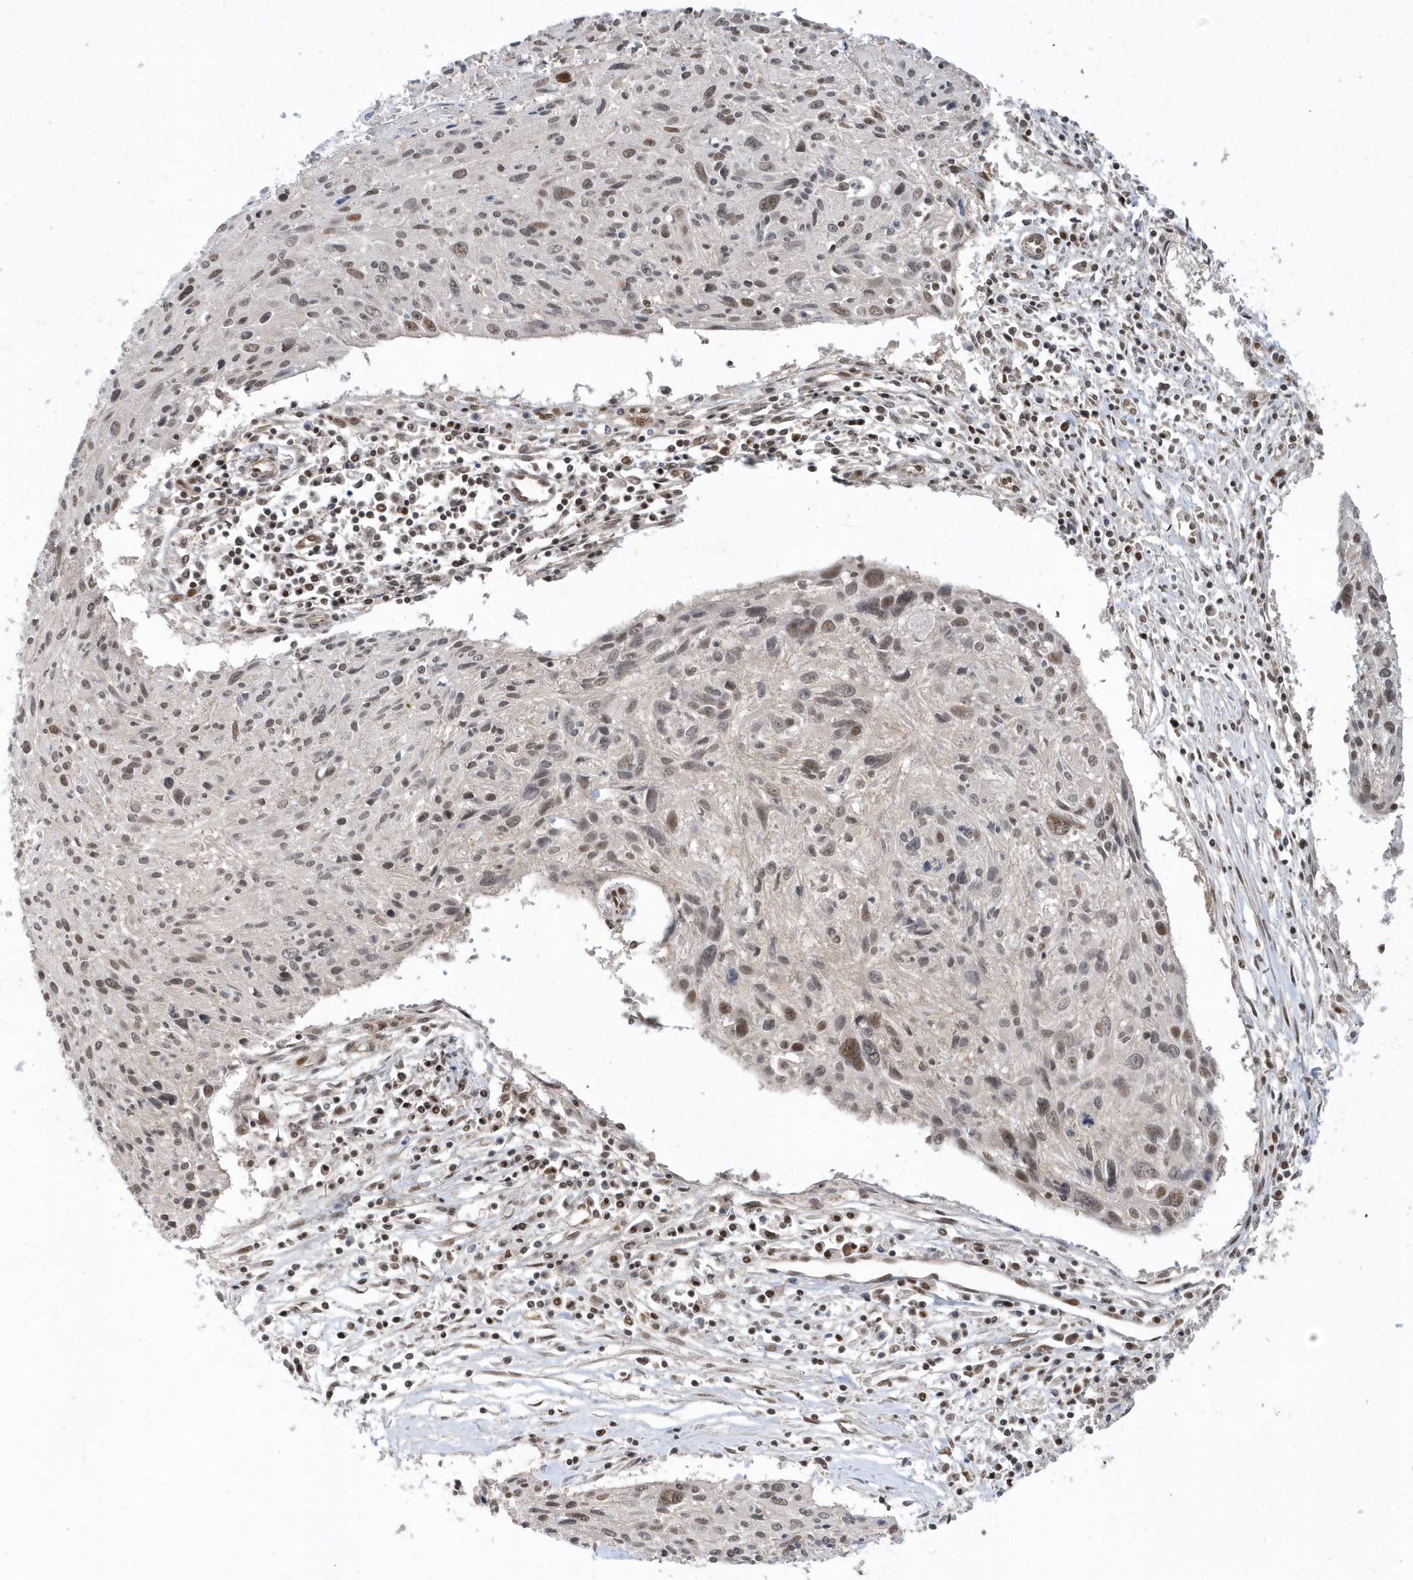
{"staining": {"intensity": "moderate", "quantity": "25%-75%", "location": "nuclear"}, "tissue": "cervical cancer", "cell_type": "Tumor cells", "image_type": "cancer", "snomed": [{"axis": "morphology", "description": "Squamous cell carcinoma, NOS"}, {"axis": "topography", "description": "Cervix"}], "caption": "Cervical cancer (squamous cell carcinoma) stained with a protein marker shows moderate staining in tumor cells.", "gene": "SEPHS1", "patient": {"sex": "female", "age": 51}}